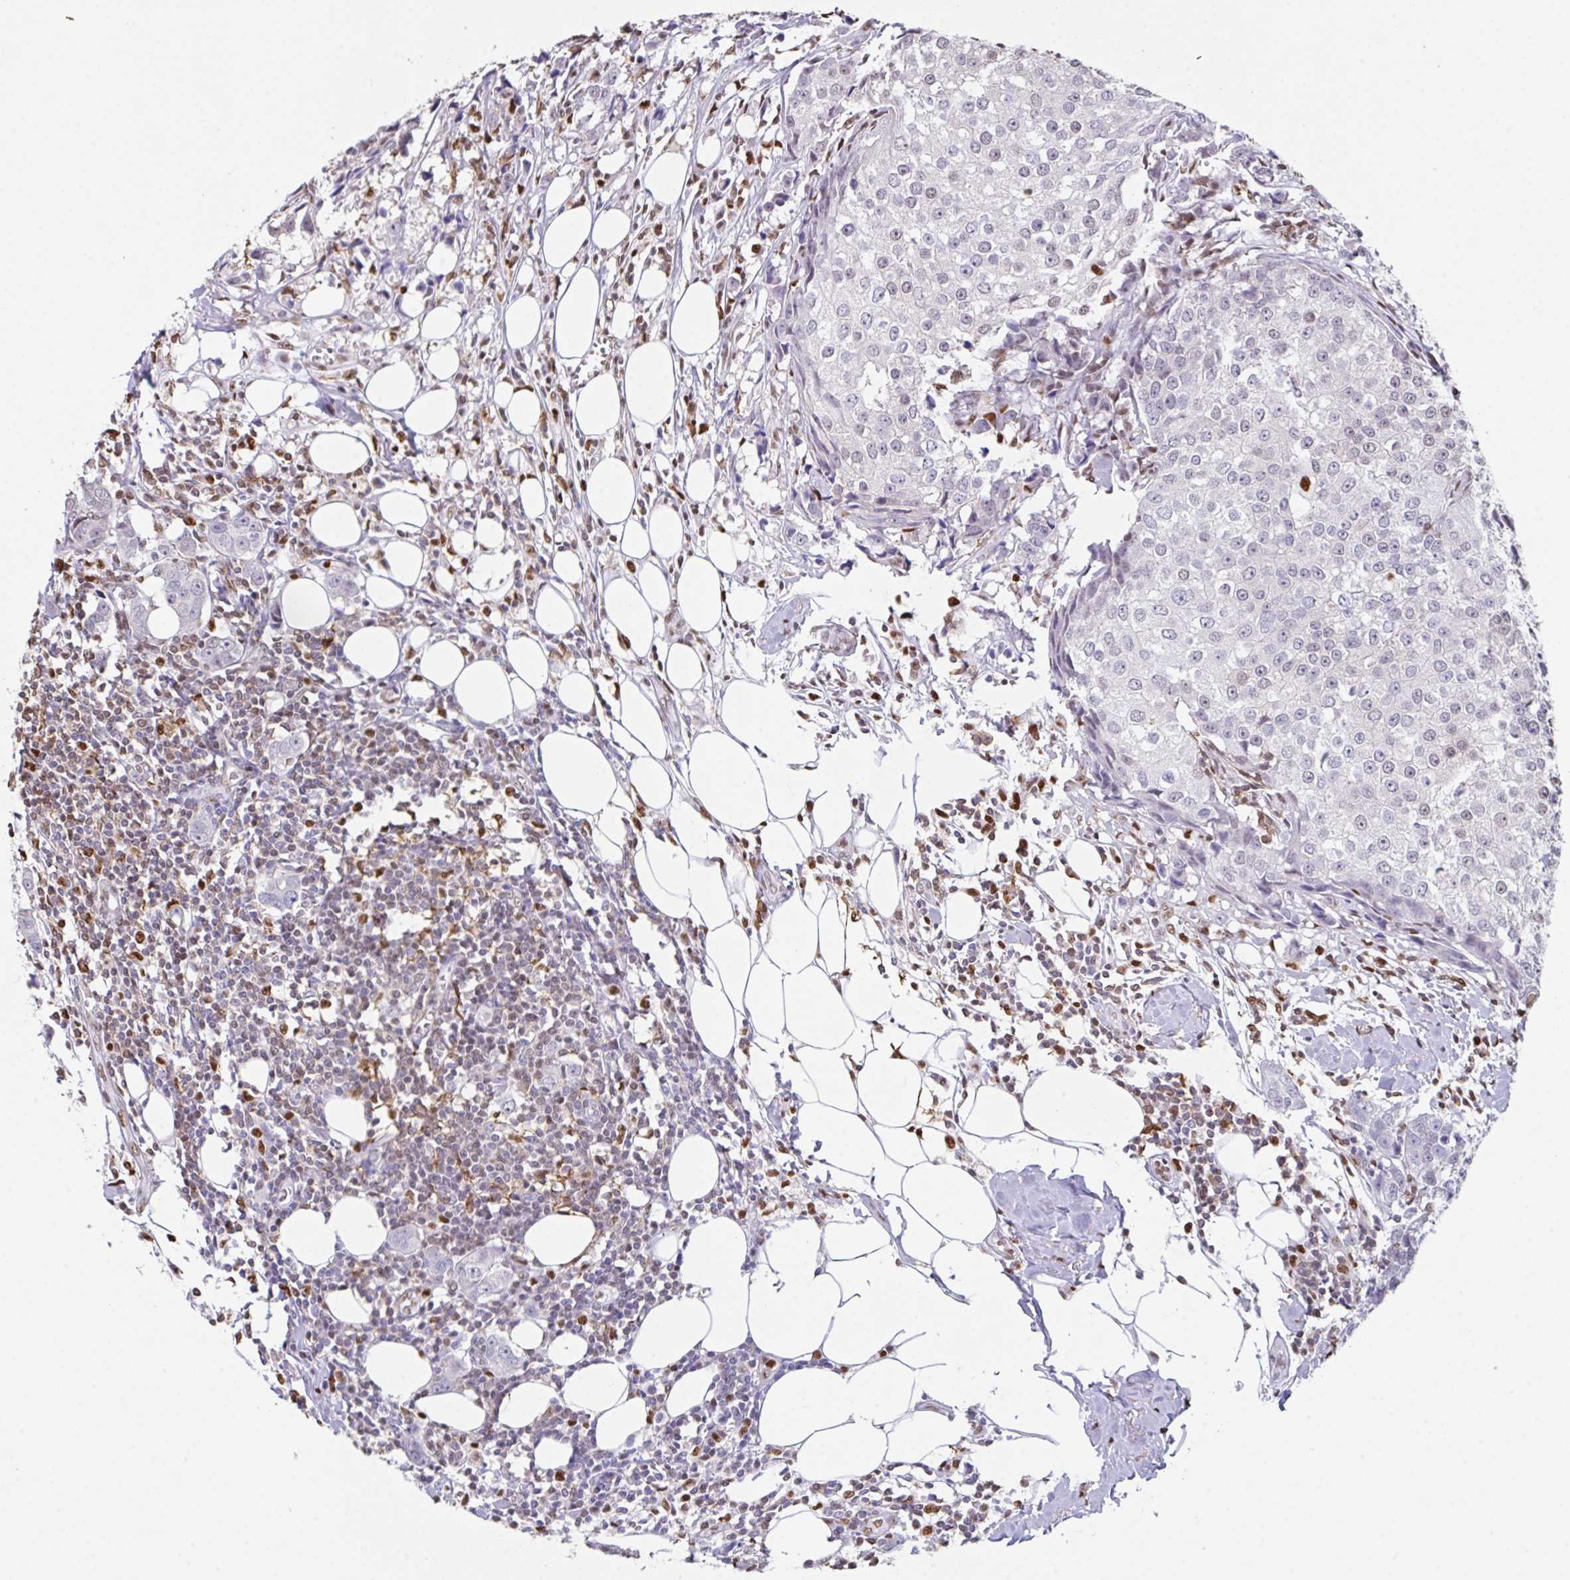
{"staining": {"intensity": "negative", "quantity": "none", "location": "none"}, "tissue": "breast cancer", "cell_type": "Tumor cells", "image_type": "cancer", "snomed": [{"axis": "morphology", "description": "Duct carcinoma"}, {"axis": "topography", "description": "Breast"}], "caption": "Immunohistochemical staining of breast cancer (invasive ductal carcinoma) shows no significant positivity in tumor cells. (IHC, brightfield microscopy, high magnification).", "gene": "BTBD10", "patient": {"sex": "female", "age": 80}}